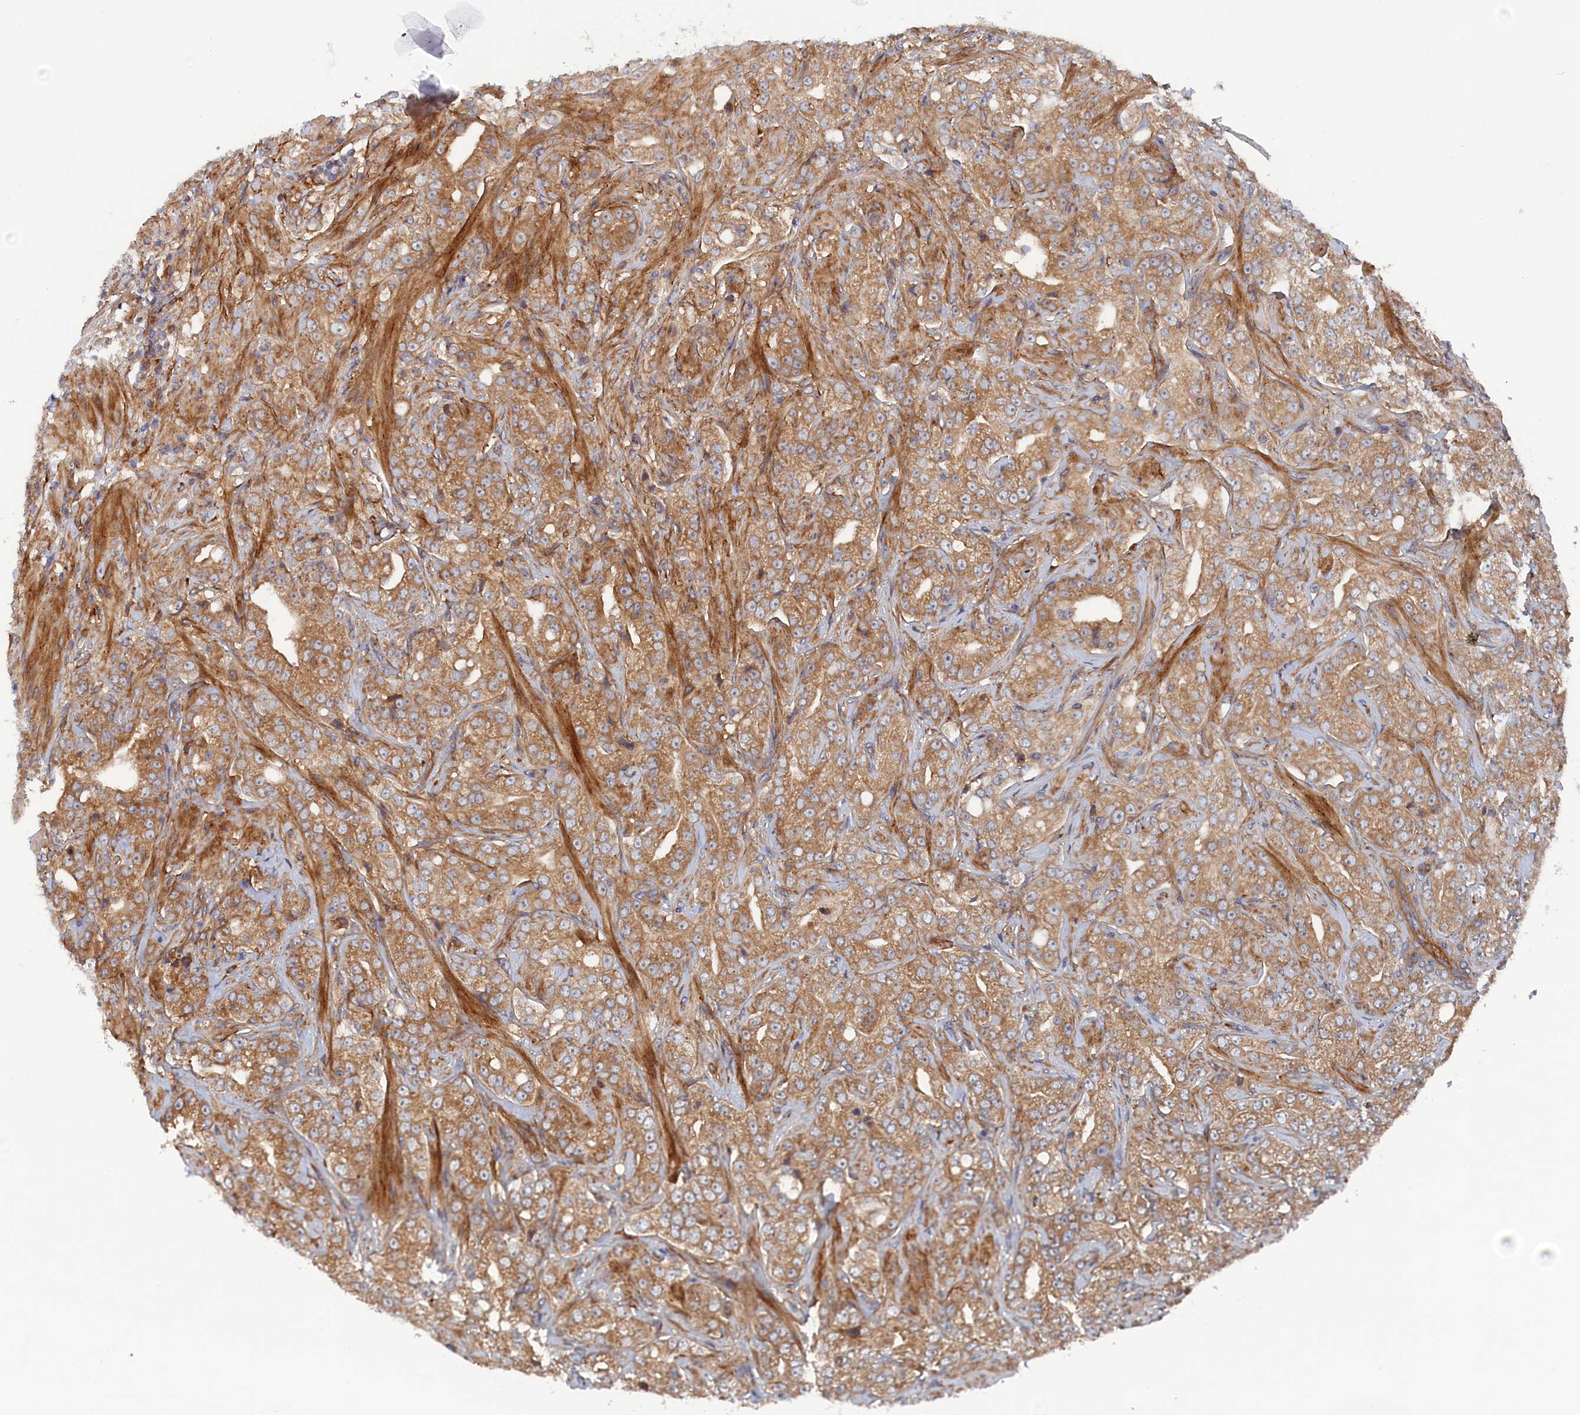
{"staining": {"intensity": "moderate", "quantity": ">75%", "location": "cytoplasmic/membranous"}, "tissue": "prostate cancer", "cell_type": "Tumor cells", "image_type": "cancer", "snomed": [{"axis": "morphology", "description": "Adenocarcinoma, Low grade"}, {"axis": "topography", "description": "Prostate"}], "caption": "A brown stain highlights moderate cytoplasmic/membranous expression of a protein in human prostate cancer tumor cells. The staining was performed using DAB (3,3'-diaminobenzidine), with brown indicating positive protein expression. Nuclei are stained blue with hematoxylin.", "gene": "TMEM196", "patient": {"sex": "male", "age": 67}}